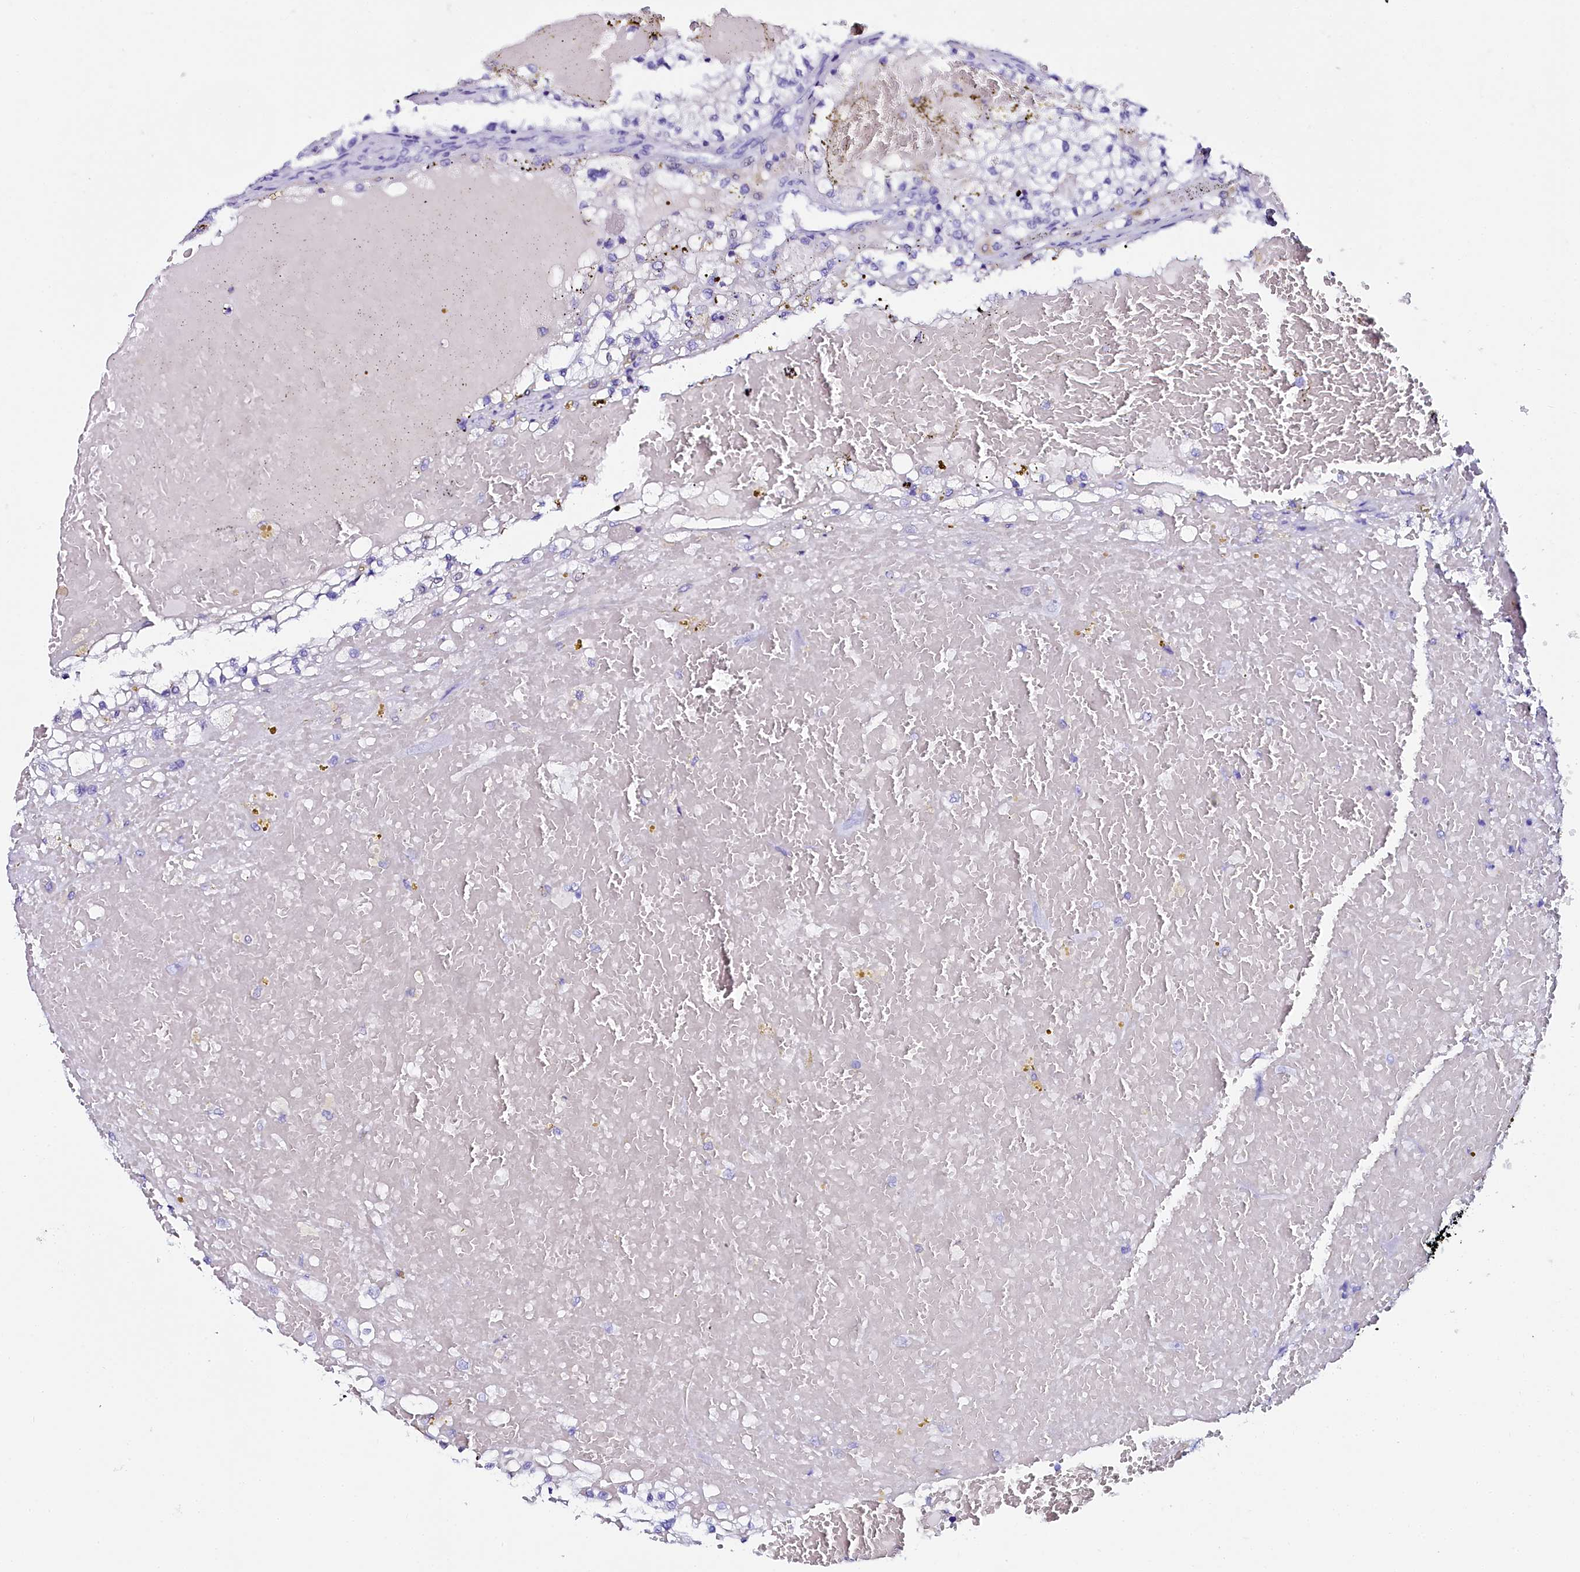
{"staining": {"intensity": "negative", "quantity": "none", "location": "none"}, "tissue": "renal cancer", "cell_type": "Tumor cells", "image_type": "cancer", "snomed": [{"axis": "morphology", "description": "Normal tissue, NOS"}, {"axis": "morphology", "description": "Adenocarcinoma, NOS"}, {"axis": "topography", "description": "Kidney"}], "caption": "This histopathology image is of renal adenocarcinoma stained with immunohistochemistry (IHC) to label a protein in brown with the nuclei are counter-stained blue. There is no expression in tumor cells.", "gene": "SORD", "patient": {"sex": "male", "age": 68}}